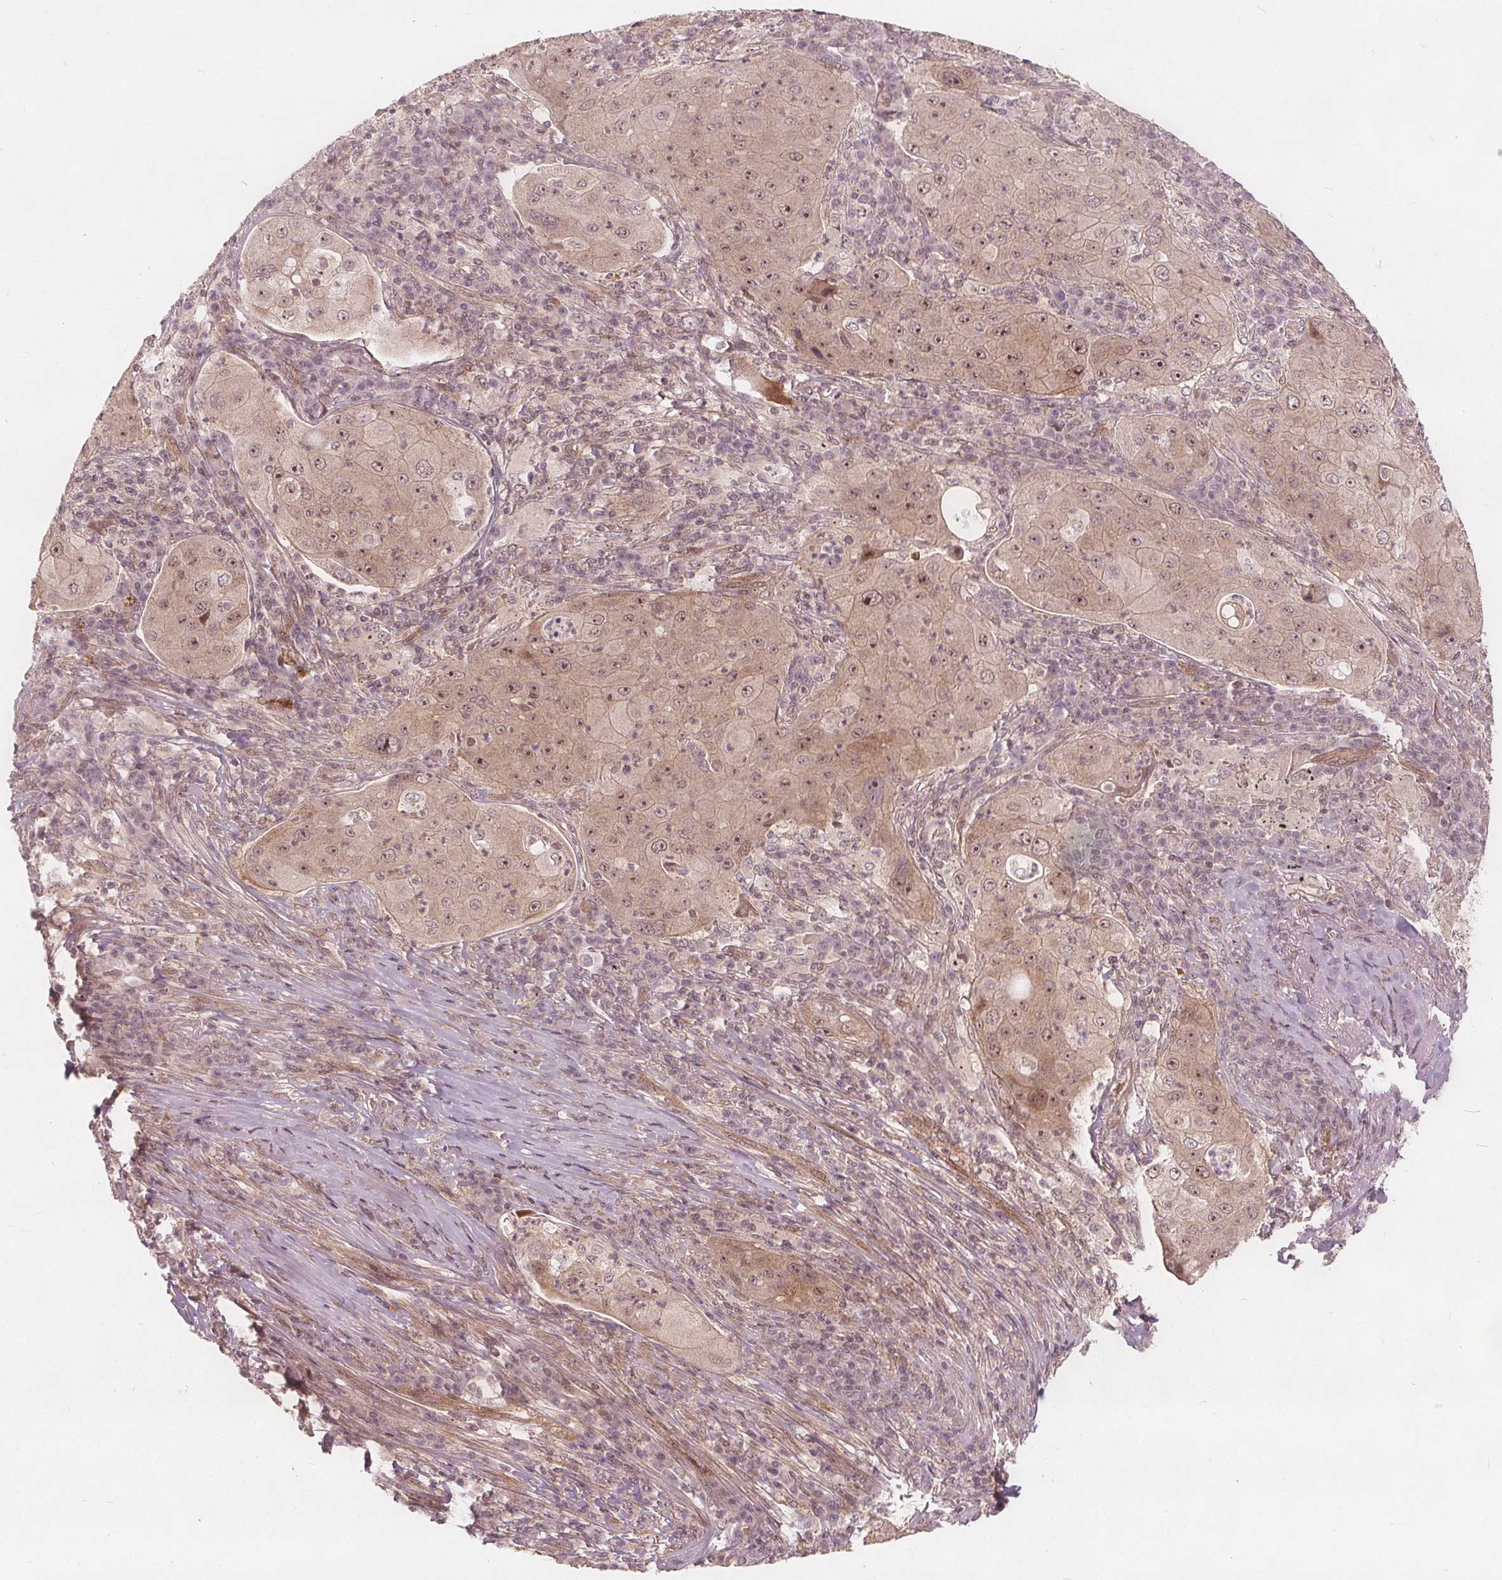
{"staining": {"intensity": "moderate", "quantity": ">75%", "location": "nuclear"}, "tissue": "lung cancer", "cell_type": "Tumor cells", "image_type": "cancer", "snomed": [{"axis": "morphology", "description": "Squamous cell carcinoma, NOS"}, {"axis": "topography", "description": "Lung"}], "caption": "Moderate nuclear protein positivity is appreciated in approximately >75% of tumor cells in lung cancer (squamous cell carcinoma).", "gene": "PPP1CB", "patient": {"sex": "female", "age": 59}}